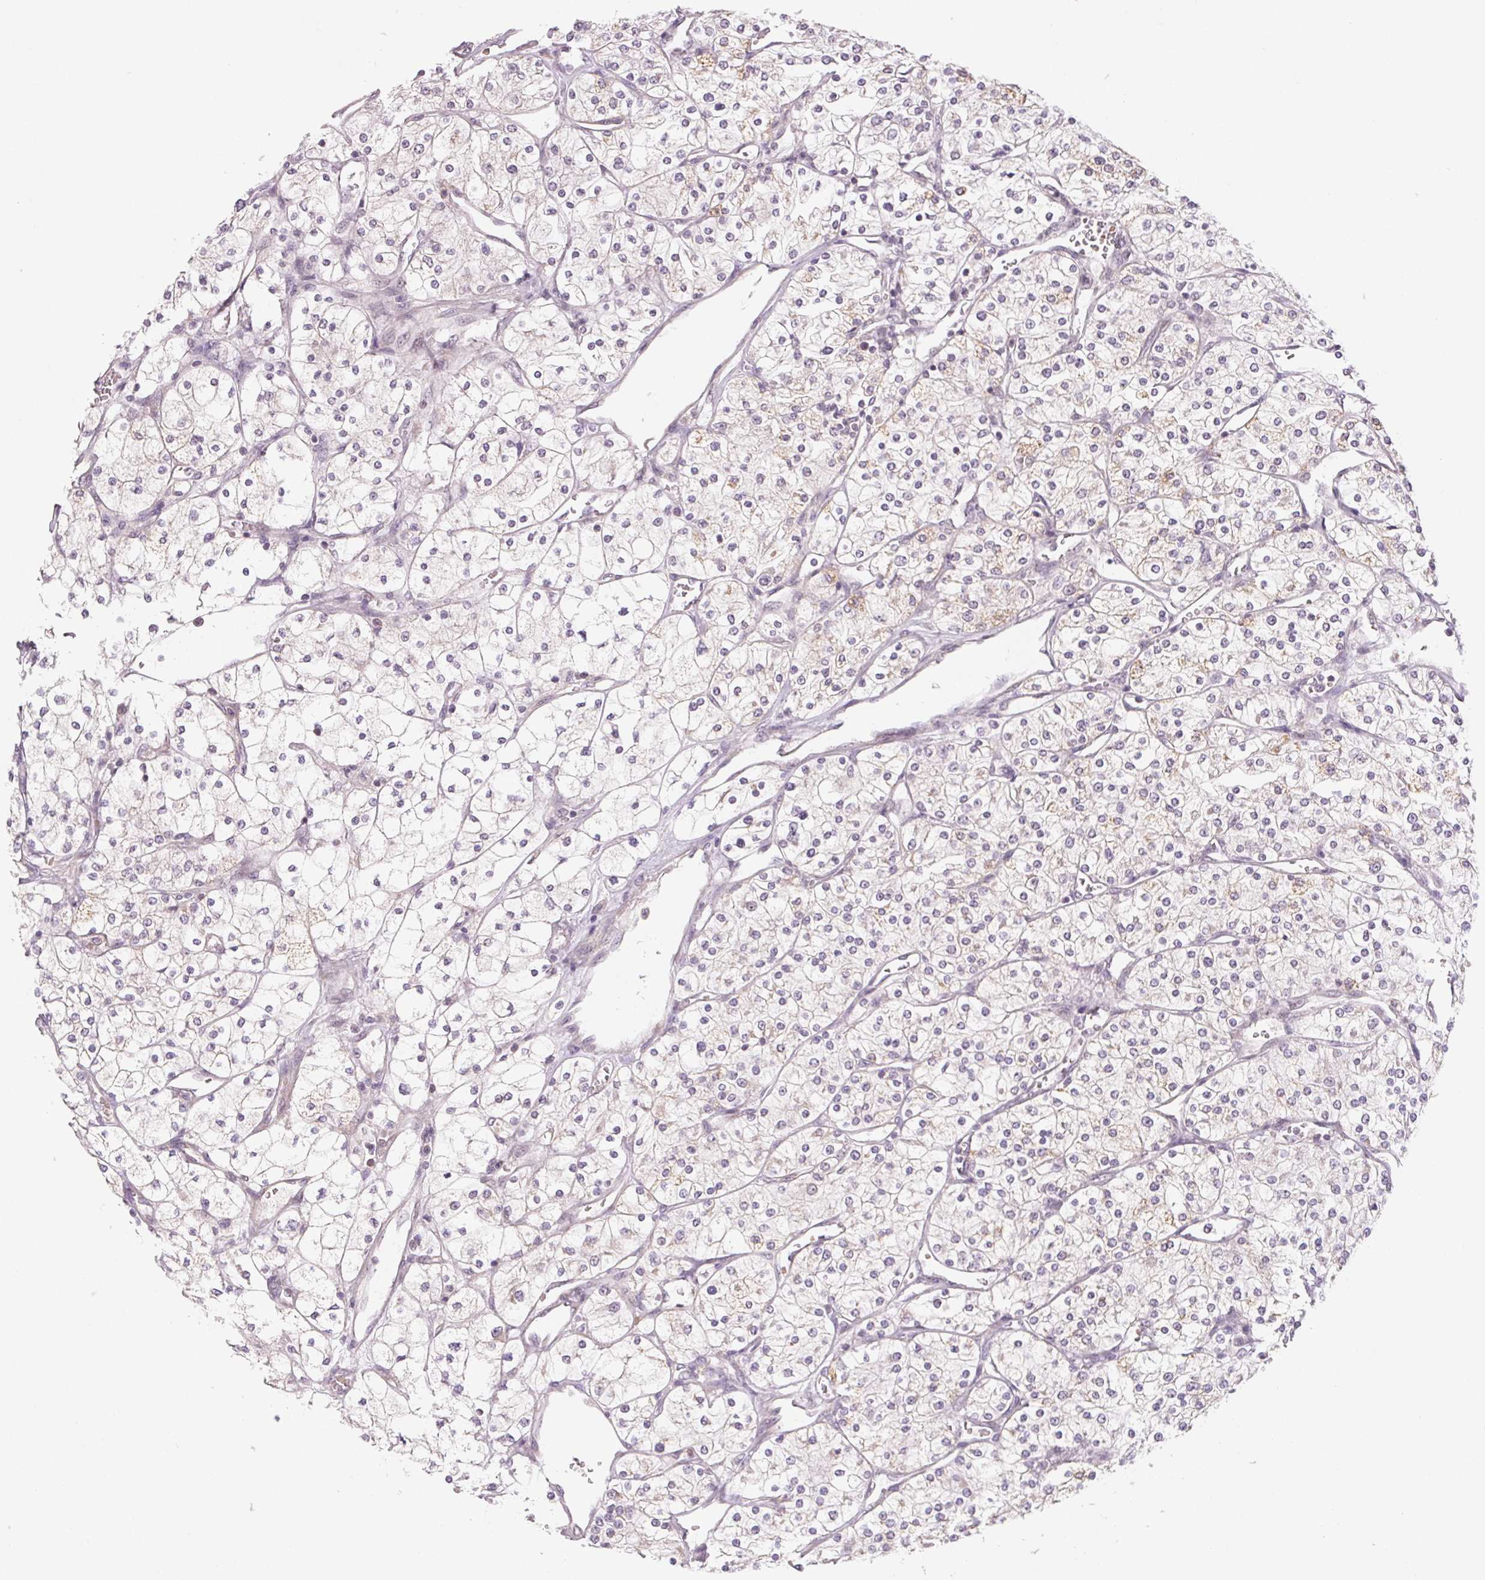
{"staining": {"intensity": "negative", "quantity": "none", "location": "none"}, "tissue": "renal cancer", "cell_type": "Tumor cells", "image_type": "cancer", "snomed": [{"axis": "morphology", "description": "Adenocarcinoma, NOS"}, {"axis": "topography", "description": "Kidney"}], "caption": "High power microscopy photomicrograph of an immunohistochemistry (IHC) micrograph of adenocarcinoma (renal), revealing no significant staining in tumor cells.", "gene": "HINT2", "patient": {"sex": "male", "age": 80}}